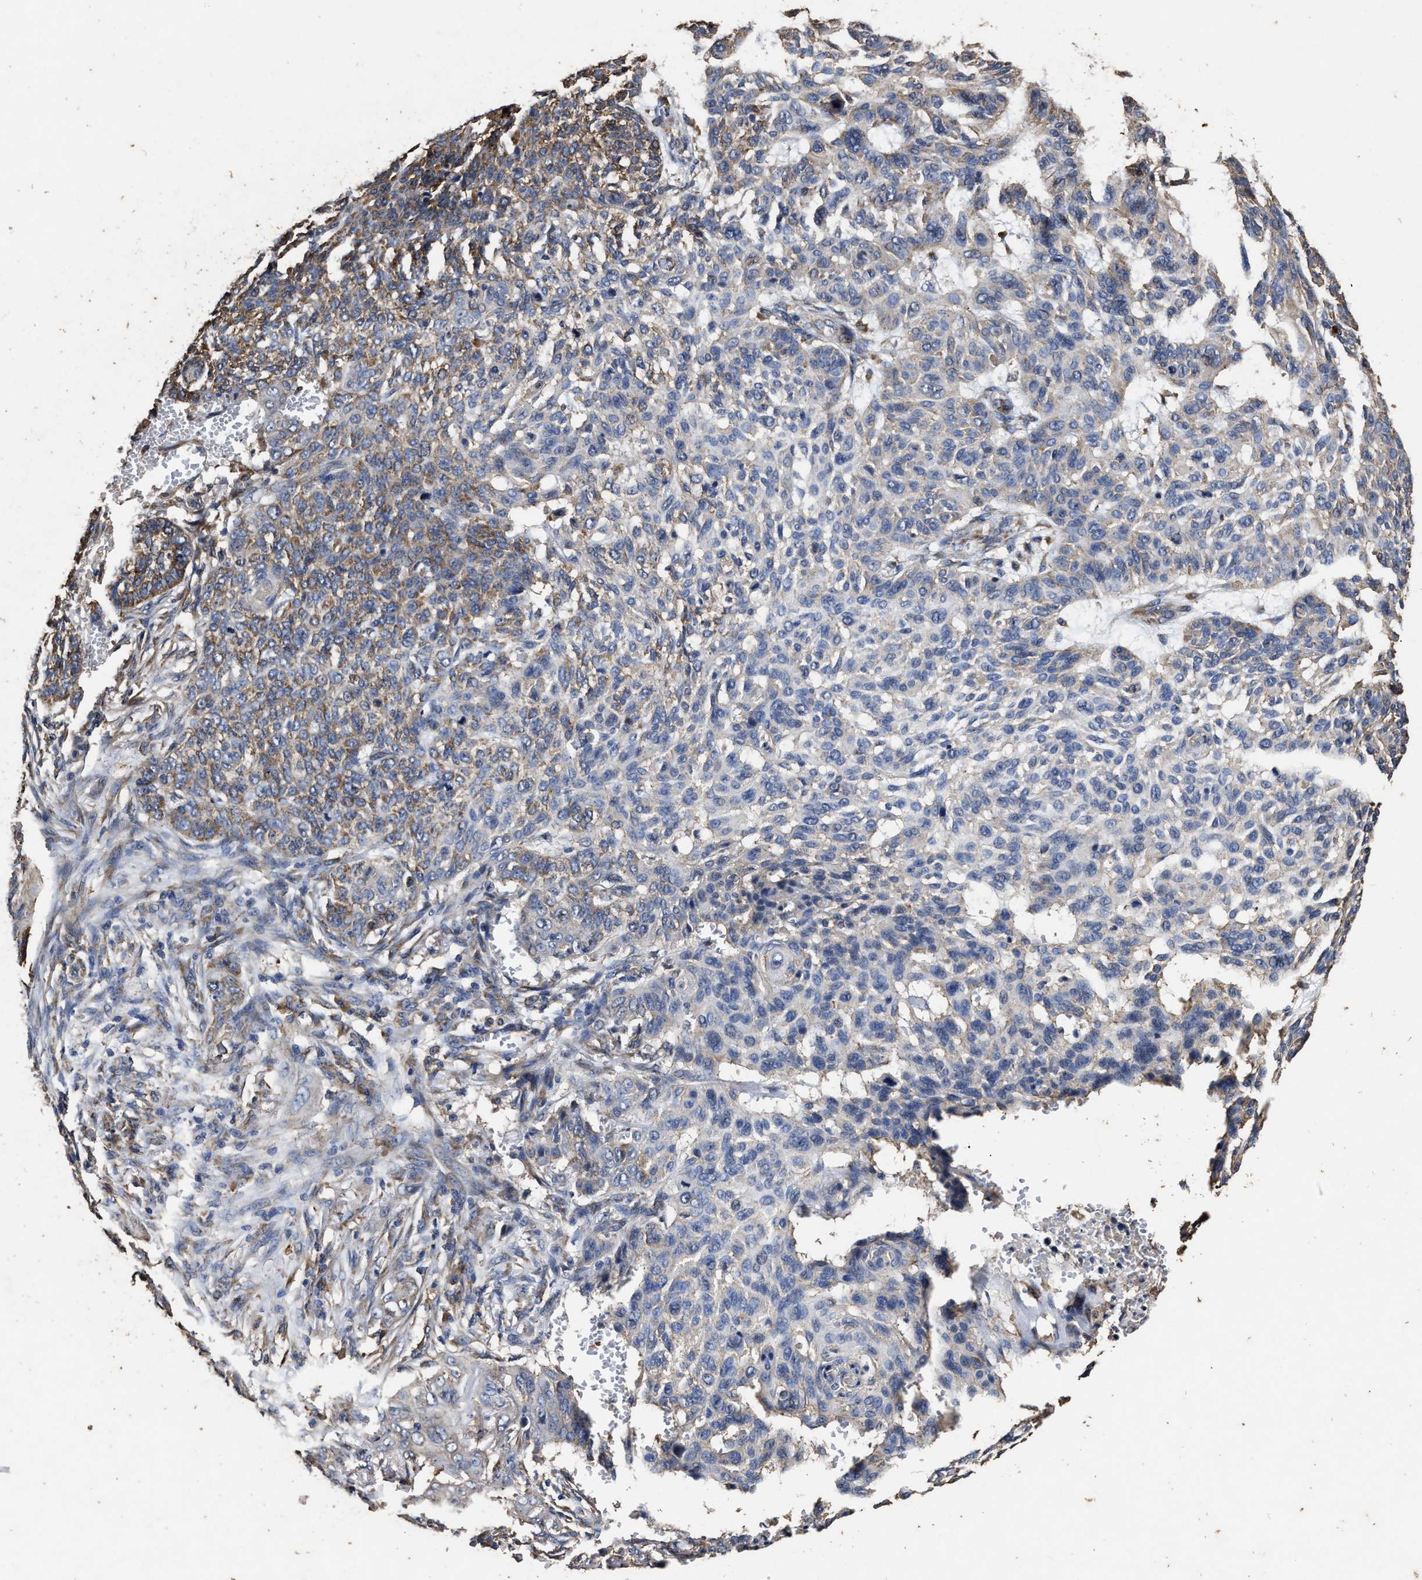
{"staining": {"intensity": "moderate", "quantity": "<25%", "location": "cytoplasmic/membranous"}, "tissue": "skin cancer", "cell_type": "Tumor cells", "image_type": "cancer", "snomed": [{"axis": "morphology", "description": "Basal cell carcinoma"}, {"axis": "topography", "description": "Skin"}], "caption": "This histopathology image exhibits immunohistochemistry (IHC) staining of skin basal cell carcinoma, with low moderate cytoplasmic/membranous expression in approximately <25% of tumor cells.", "gene": "PPM1K", "patient": {"sex": "male", "age": 85}}